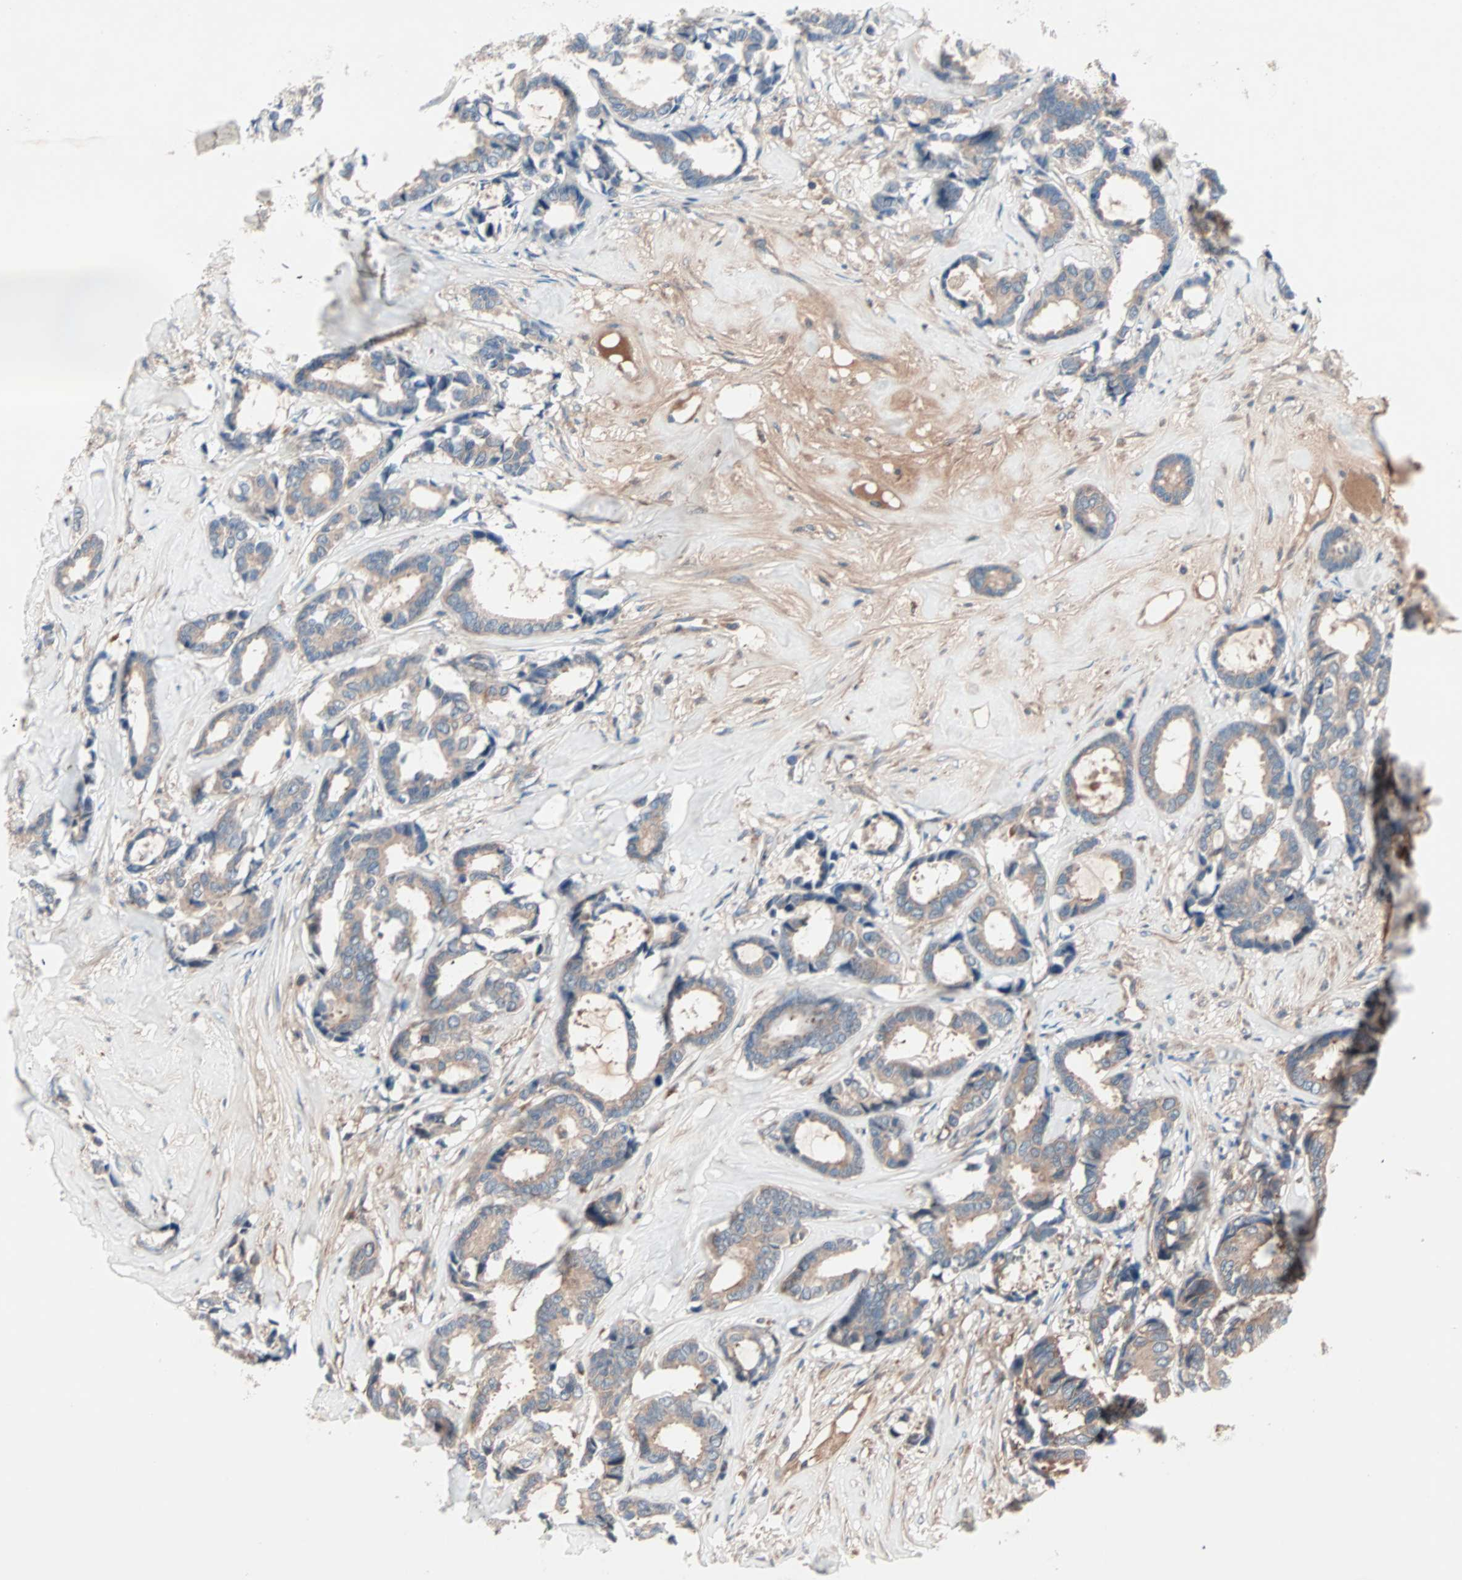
{"staining": {"intensity": "weak", "quantity": ">75%", "location": "cytoplasmic/membranous"}, "tissue": "breast cancer", "cell_type": "Tumor cells", "image_type": "cancer", "snomed": [{"axis": "morphology", "description": "Duct carcinoma"}, {"axis": "topography", "description": "Breast"}], "caption": "Protein staining reveals weak cytoplasmic/membranous expression in approximately >75% of tumor cells in breast cancer.", "gene": "CAD", "patient": {"sex": "female", "age": 87}}